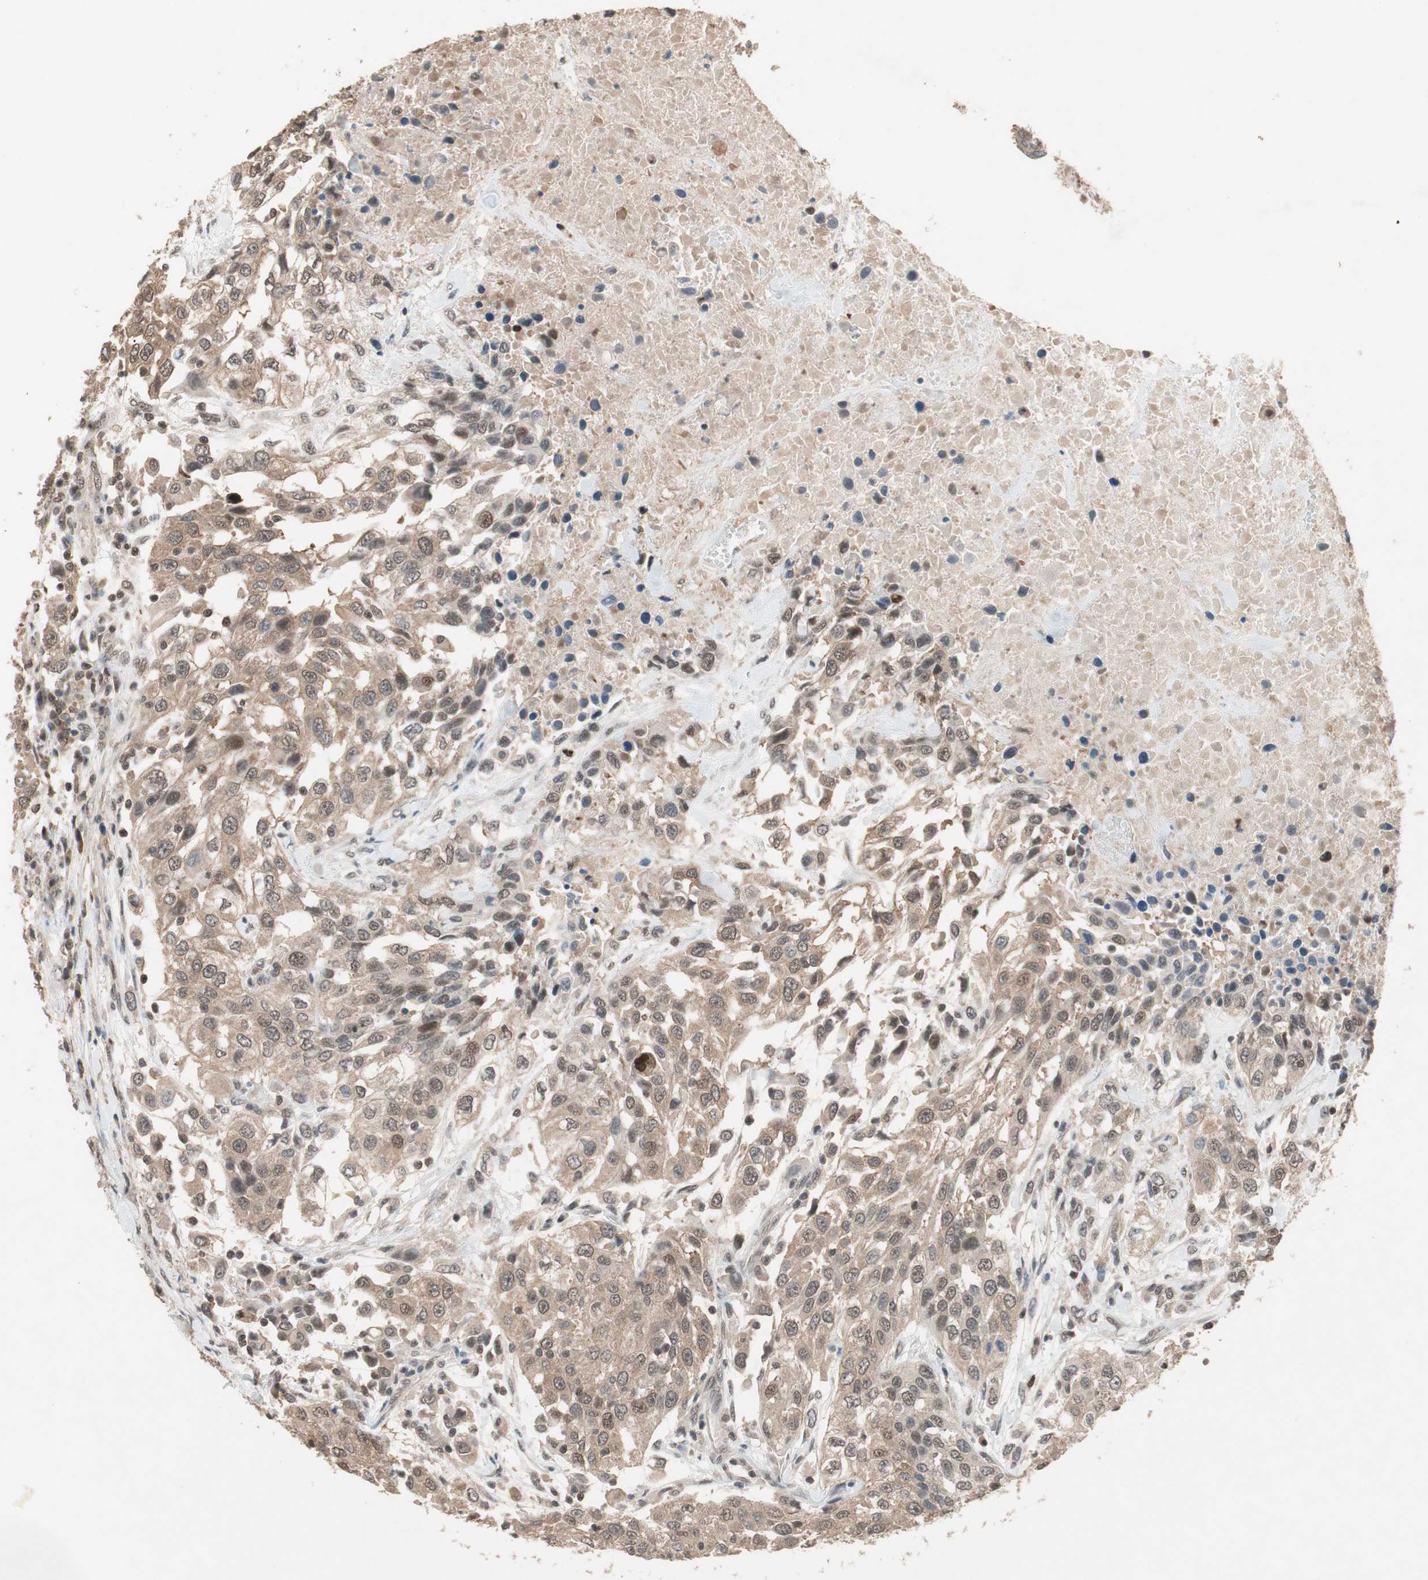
{"staining": {"intensity": "moderate", "quantity": ">75%", "location": "cytoplasmic/membranous,nuclear"}, "tissue": "urothelial cancer", "cell_type": "Tumor cells", "image_type": "cancer", "snomed": [{"axis": "morphology", "description": "Urothelial carcinoma, High grade"}, {"axis": "topography", "description": "Urinary bladder"}], "caption": "A micrograph of urothelial cancer stained for a protein displays moderate cytoplasmic/membranous and nuclear brown staining in tumor cells.", "gene": "GART", "patient": {"sex": "female", "age": 80}}